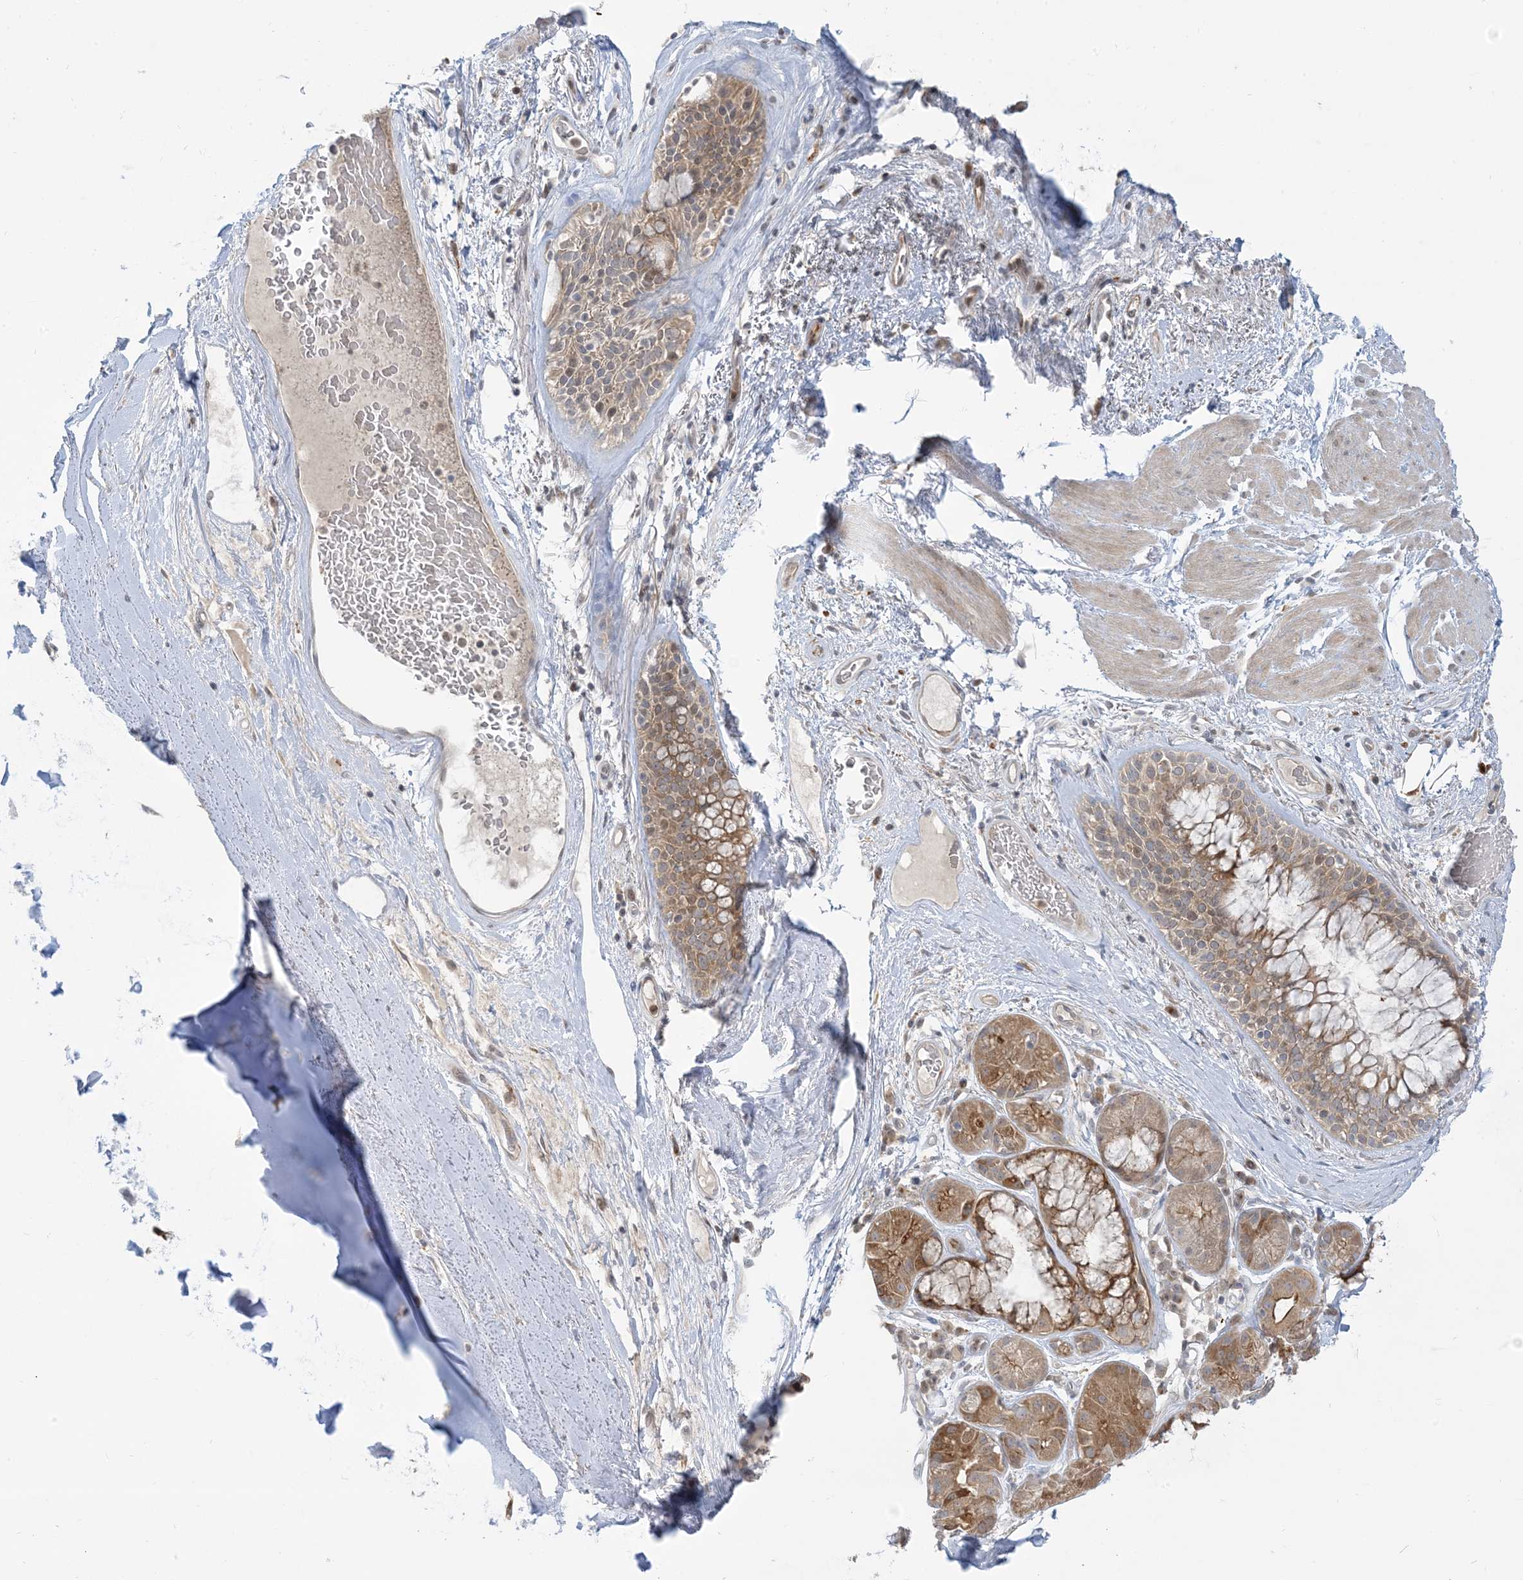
{"staining": {"intensity": "weak", "quantity": "25%-75%", "location": "cytoplasmic/membranous"}, "tissue": "adipose tissue", "cell_type": "Adipocytes", "image_type": "normal", "snomed": [{"axis": "morphology", "description": "Normal tissue, NOS"}, {"axis": "morphology", "description": "Squamous cell carcinoma, NOS"}, {"axis": "topography", "description": "Lymph node"}, {"axis": "topography", "description": "Bronchus"}, {"axis": "topography", "description": "Lung"}], "caption": "IHC micrograph of benign adipose tissue: human adipose tissue stained using immunohistochemistry displays low levels of weak protein expression localized specifically in the cytoplasmic/membranous of adipocytes, appearing as a cytoplasmic/membranous brown color.", "gene": "PRRT3", "patient": {"sex": "male", "age": 66}}